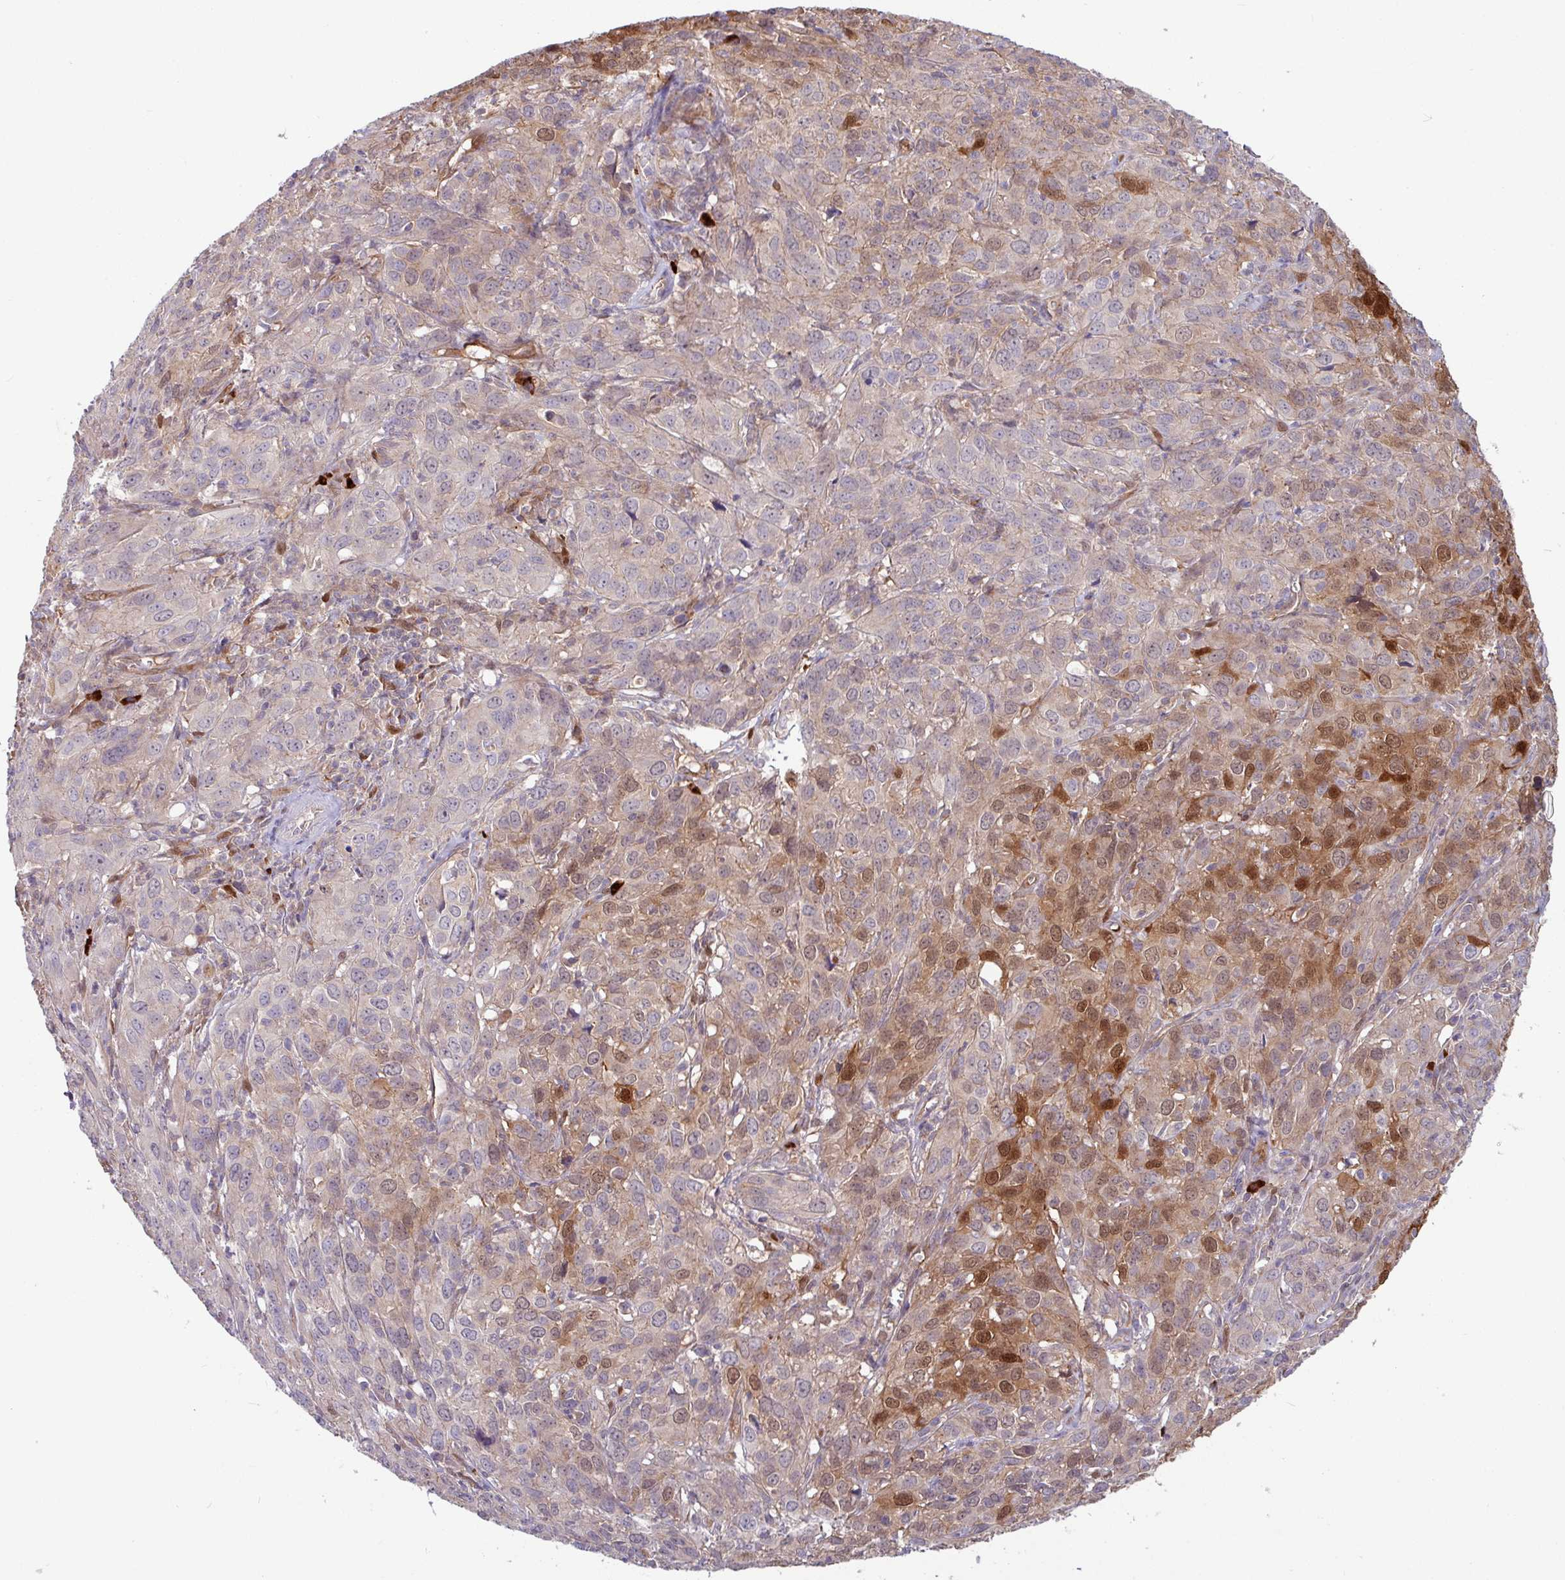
{"staining": {"intensity": "moderate", "quantity": "<25%", "location": "cytoplasmic/membranous,nuclear"}, "tissue": "cervical cancer", "cell_type": "Tumor cells", "image_type": "cancer", "snomed": [{"axis": "morphology", "description": "Normal tissue, NOS"}, {"axis": "morphology", "description": "Squamous cell carcinoma, NOS"}, {"axis": "topography", "description": "Cervix"}], "caption": "DAB (3,3'-diaminobenzidine) immunohistochemical staining of cervical squamous cell carcinoma displays moderate cytoplasmic/membranous and nuclear protein positivity in approximately <25% of tumor cells. The protein of interest is stained brown, and the nuclei are stained in blue (DAB (3,3'-diaminobenzidine) IHC with brightfield microscopy, high magnification).", "gene": "B4GALNT4", "patient": {"sex": "female", "age": 51}}